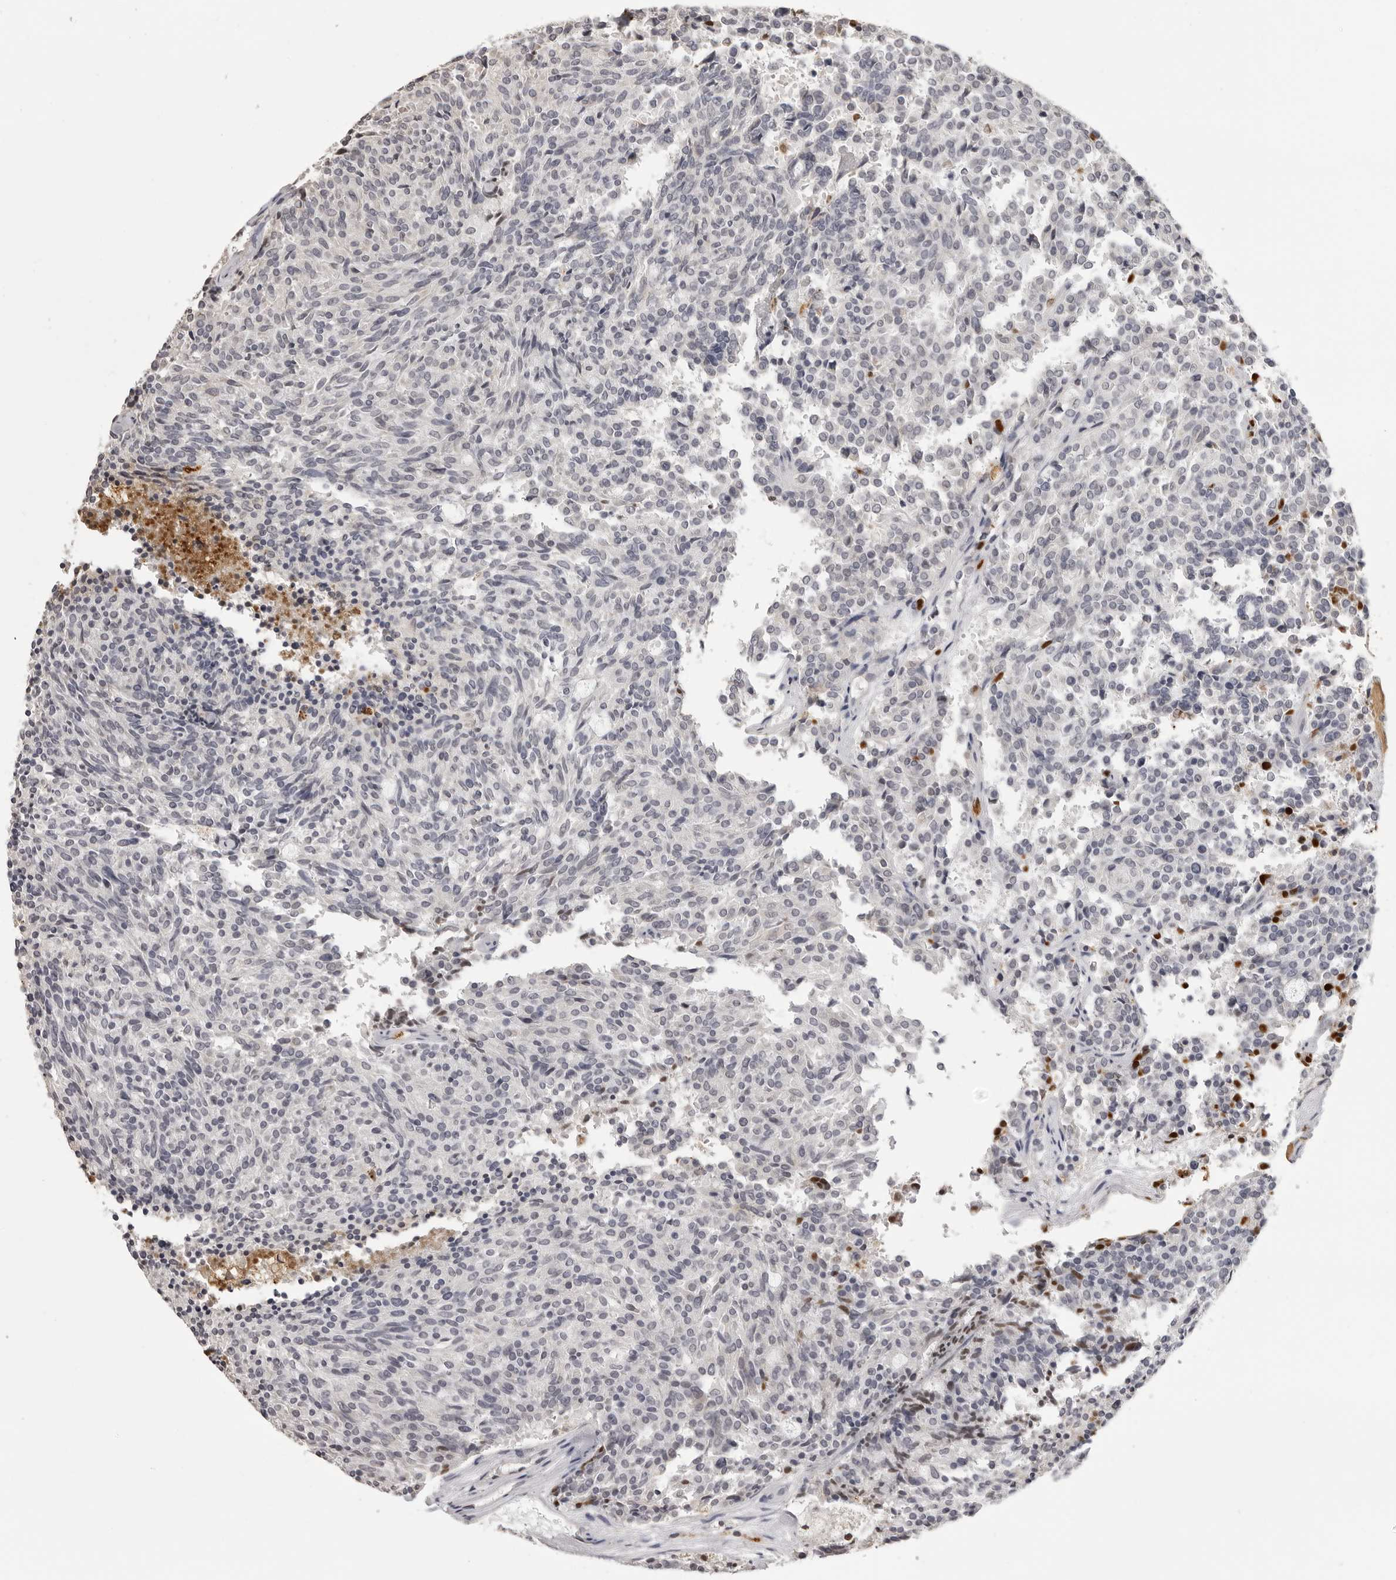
{"staining": {"intensity": "negative", "quantity": "none", "location": "none"}, "tissue": "carcinoid", "cell_type": "Tumor cells", "image_type": "cancer", "snomed": [{"axis": "morphology", "description": "Carcinoid, malignant, NOS"}, {"axis": "topography", "description": "Pancreas"}], "caption": "IHC micrograph of human carcinoid stained for a protein (brown), which shows no staining in tumor cells. (IHC, brightfield microscopy, high magnification).", "gene": "IL31", "patient": {"sex": "female", "age": 54}}